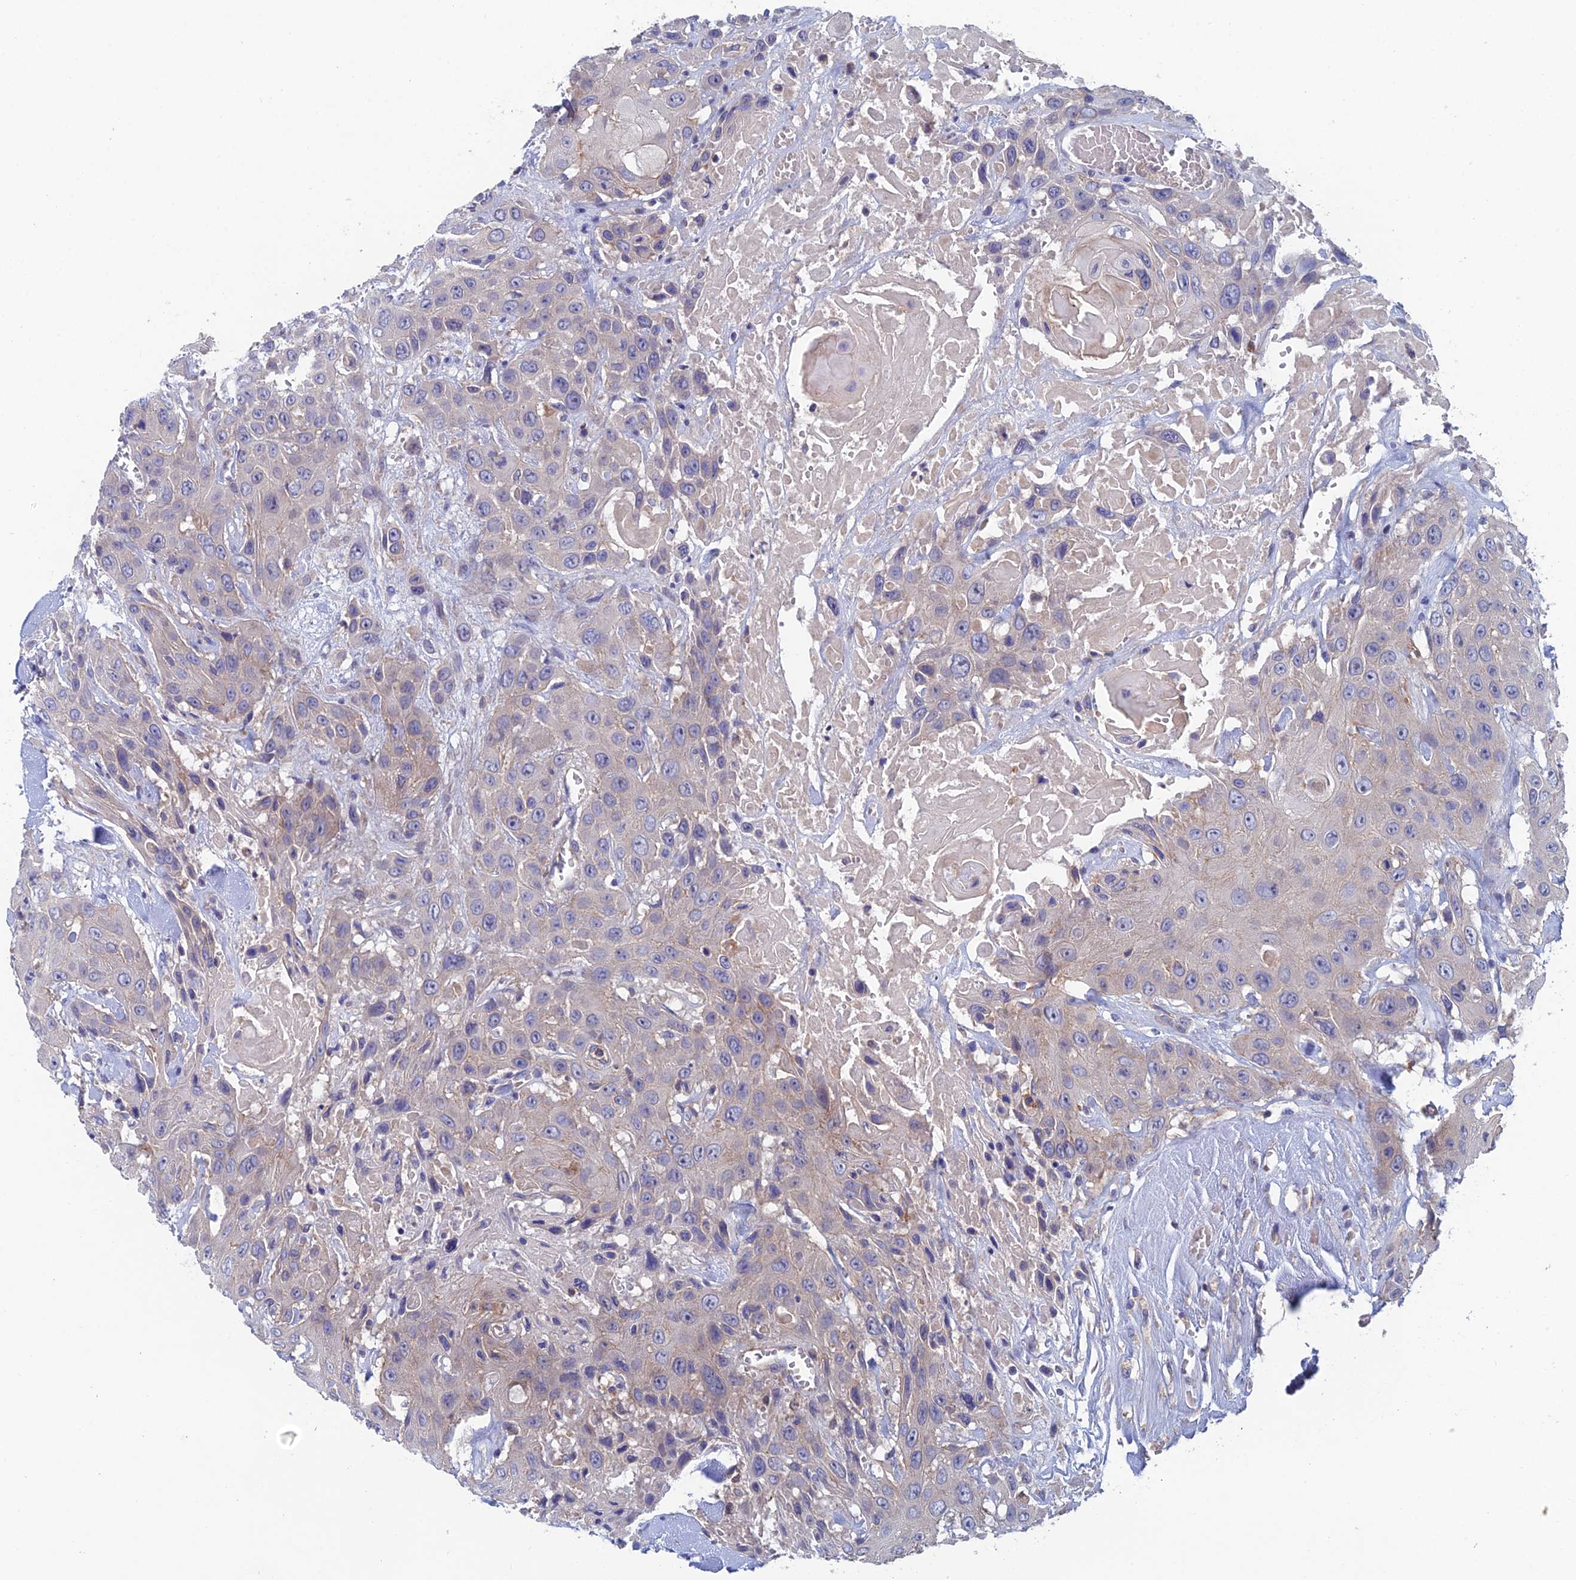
{"staining": {"intensity": "negative", "quantity": "none", "location": "none"}, "tissue": "head and neck cancer", "cell_type": "Tumor cells", "image_type": "cancer", "snomed": [{"axis": "morphology", "description": "Squamous cell carcinoma, NOS"}, {"axis": "topography", "description": "Head-Neck"}], "caption": "Immunohistochemistry photomicrograph of squamous cell carcinoma (head and neck) stained for a protein (brown), which displays no positivity in tumor cells.", "gene": "USP37", "patient": {"sex": "male", "age": 81}}